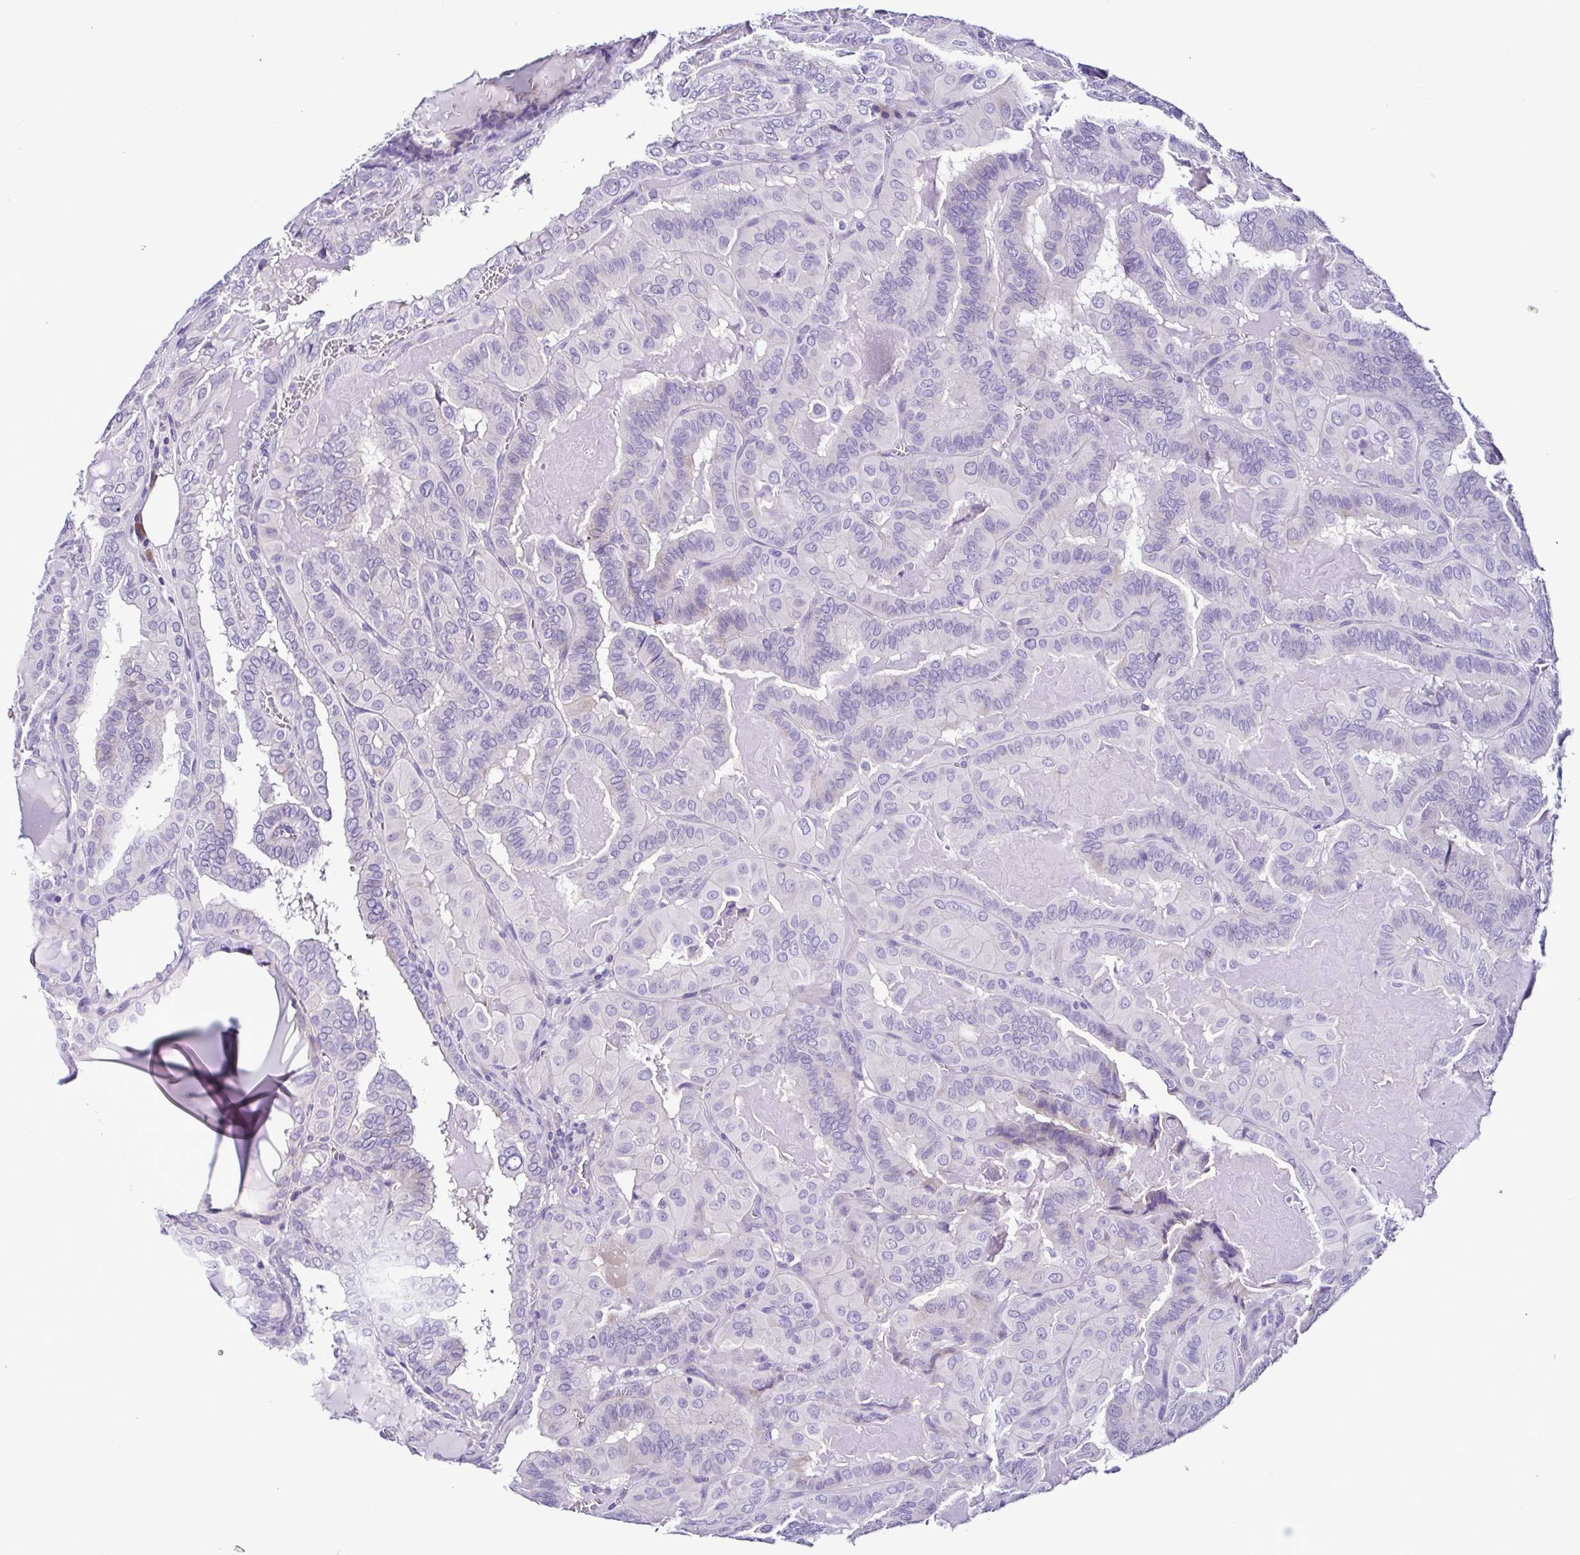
{"staining": {"intensity": "negative", "quantity": "none", "location": "none"}, "tissue": "thyroid cancer", "cell_type": "Tumor cells", "image_type": "cancer", "snomed": [{"axis": "morphology", "description": "Papillary adenocarcinoma, NOS"}, {"axis": "topography", "description": "Thyroid gland"}], "caption": "Immunohistochemistry (IHC) of human thyroid papillary adenocarcinoma shows no positivity in tumor cells.", "gene": "SRL", "patient": {"sex": "female", "age": 46}}